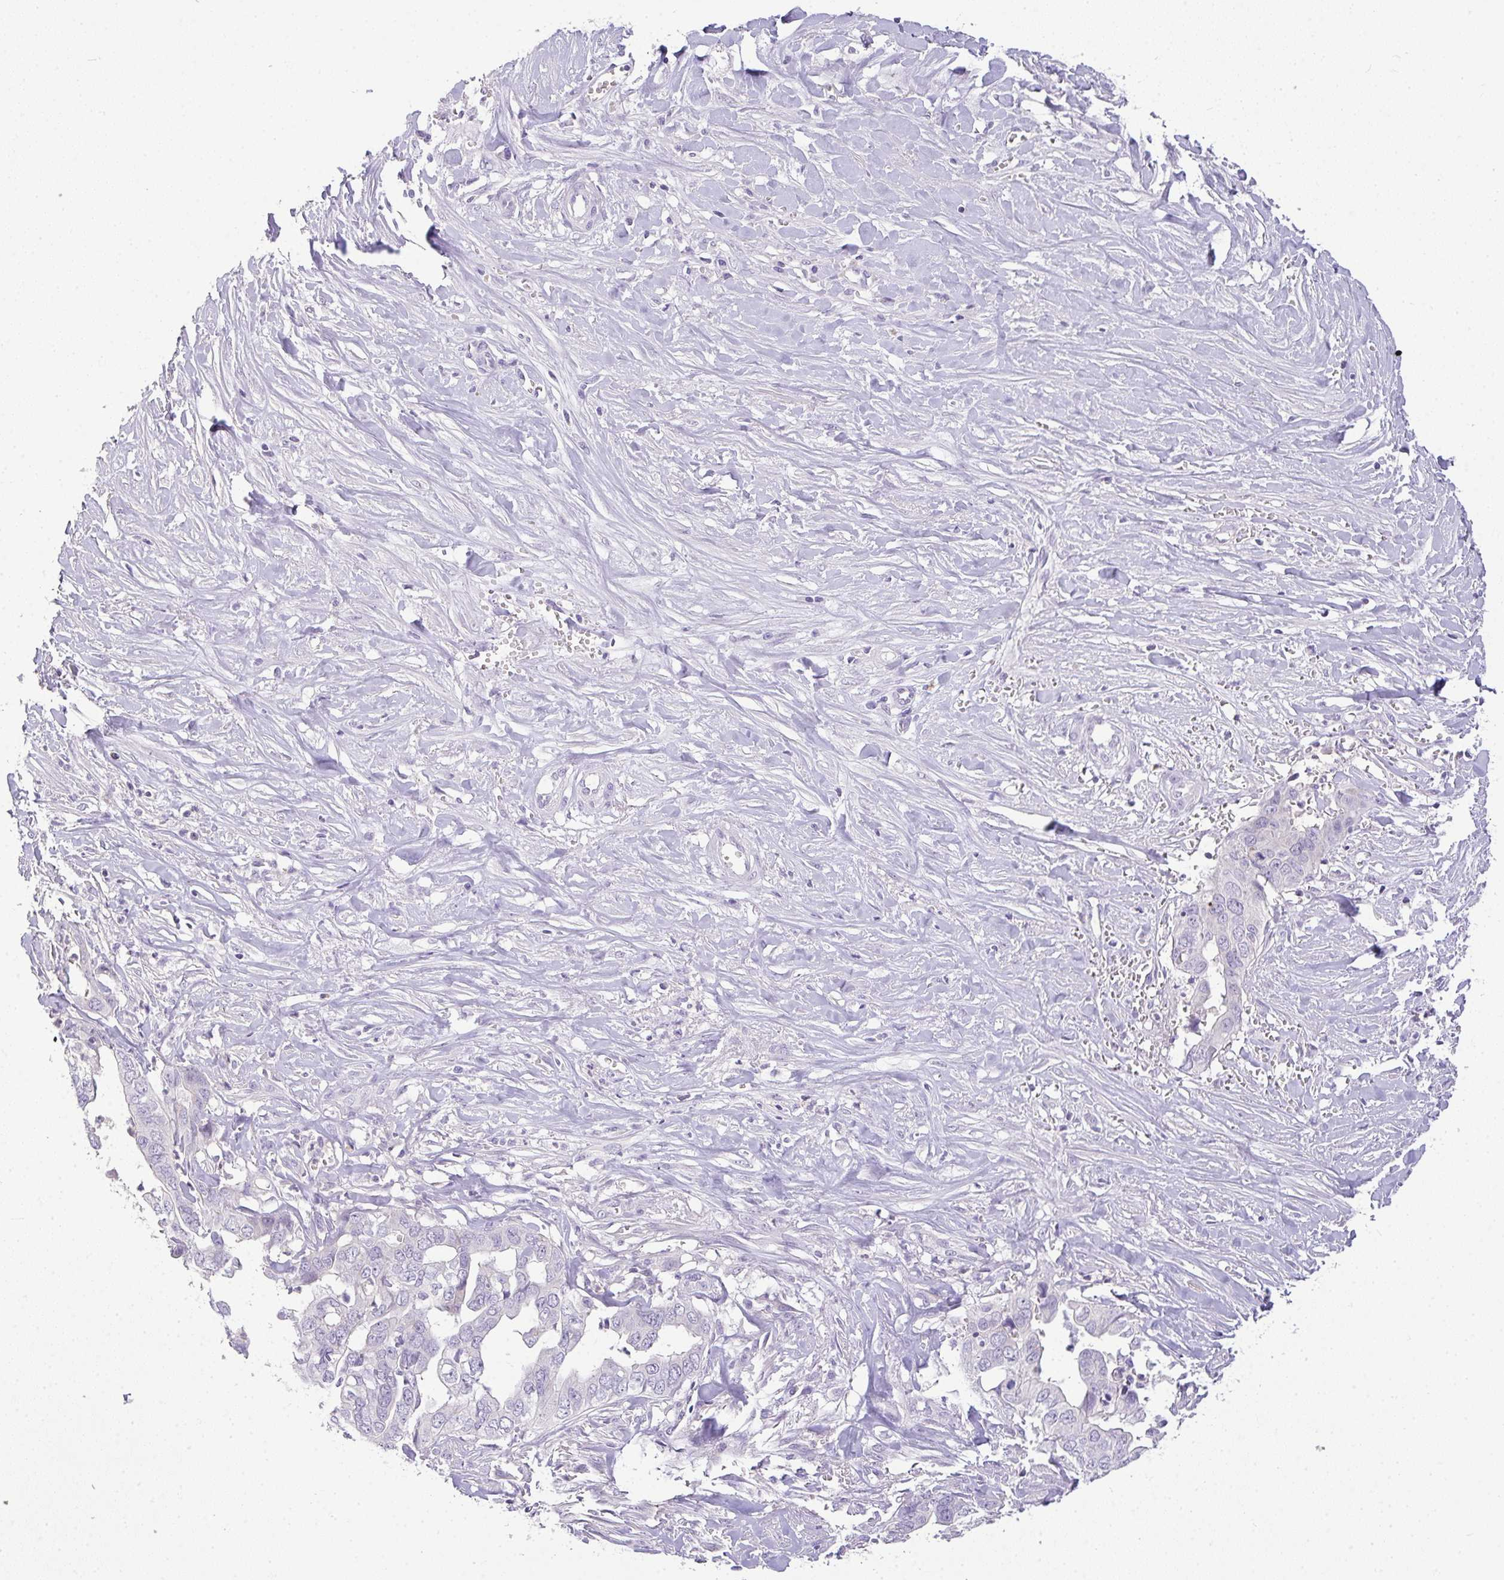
{"staining": {"intensity": "negative", "quantity": "none", "location": "none"}, "tissue": "liver cancer", "cell_type": "Tumor cells", "image_type": "cancer", "snomed": [{"axis": "morphology", "description": "Cholangiocarcinoma"}, {"axis": "topography", "description": "Liver"}], "caption": "The image reveals no significant positivity in tumor cells of liver cancer (cholangiocarcinoma).", "gene": "LIPE", "patient": {"sex": "female", "age": 79}}